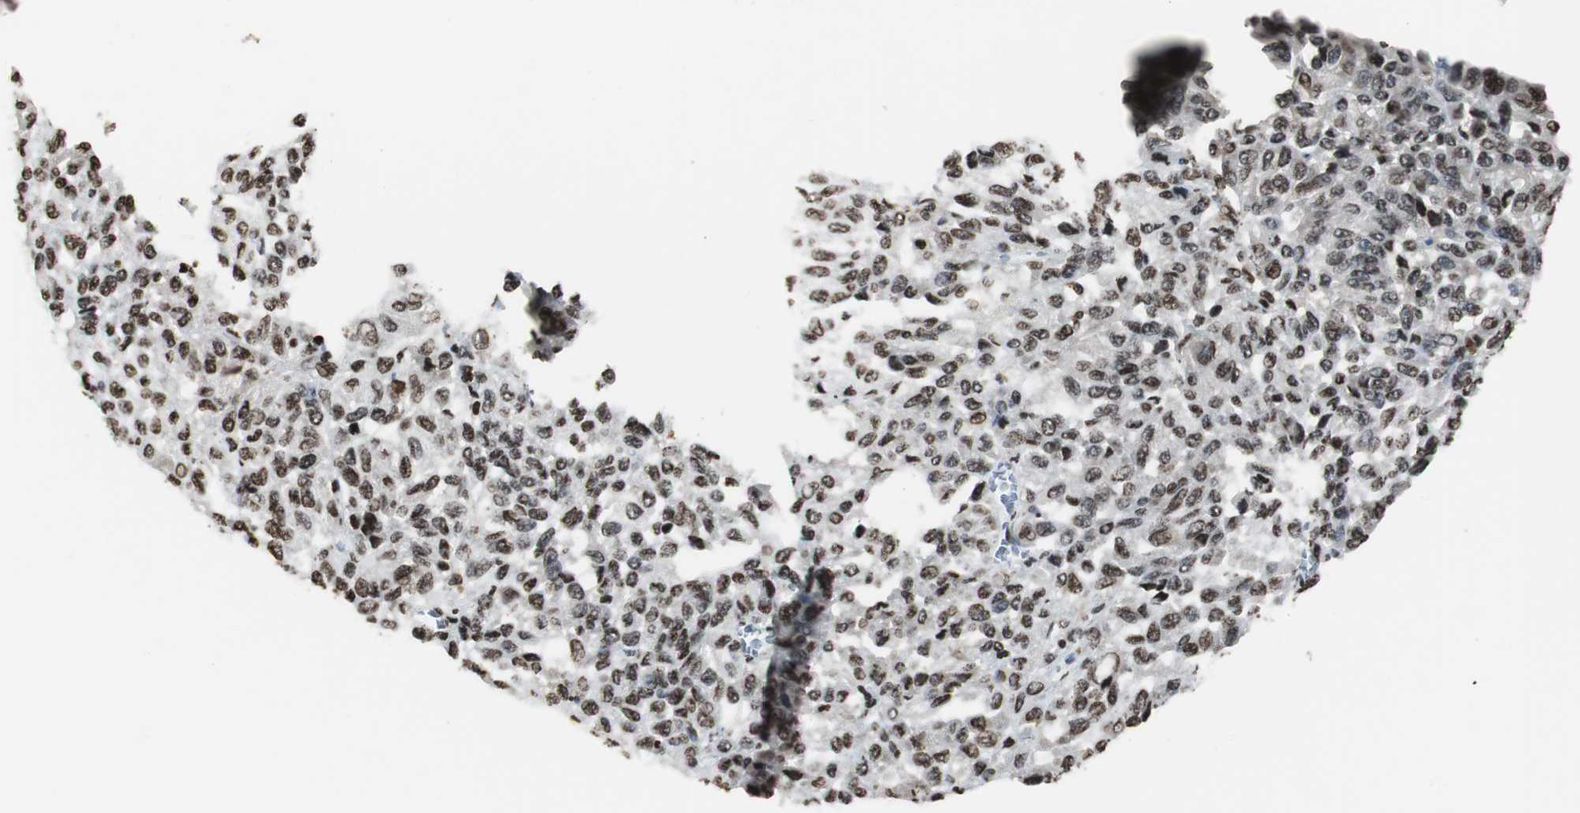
{"staining": {"intensity": "strong", "quantity": ">75%", "location": "nuclear"}, "tissue": "melanoma", "cell_type": "Tumor cells", "image_type": "cancer", "snomed": [{"axis": "morphology", "description": "Malignant melanoma, Metastatic site"}, {"axis": "topography", "description": "Lung"}], "caption": "Protein analysis of melanoma tissue reveals strong nuclear staining in approximately >75% of tumor cells.", "gene": "PAXIP1", "patient": {"sex": "male", "age": 64}}